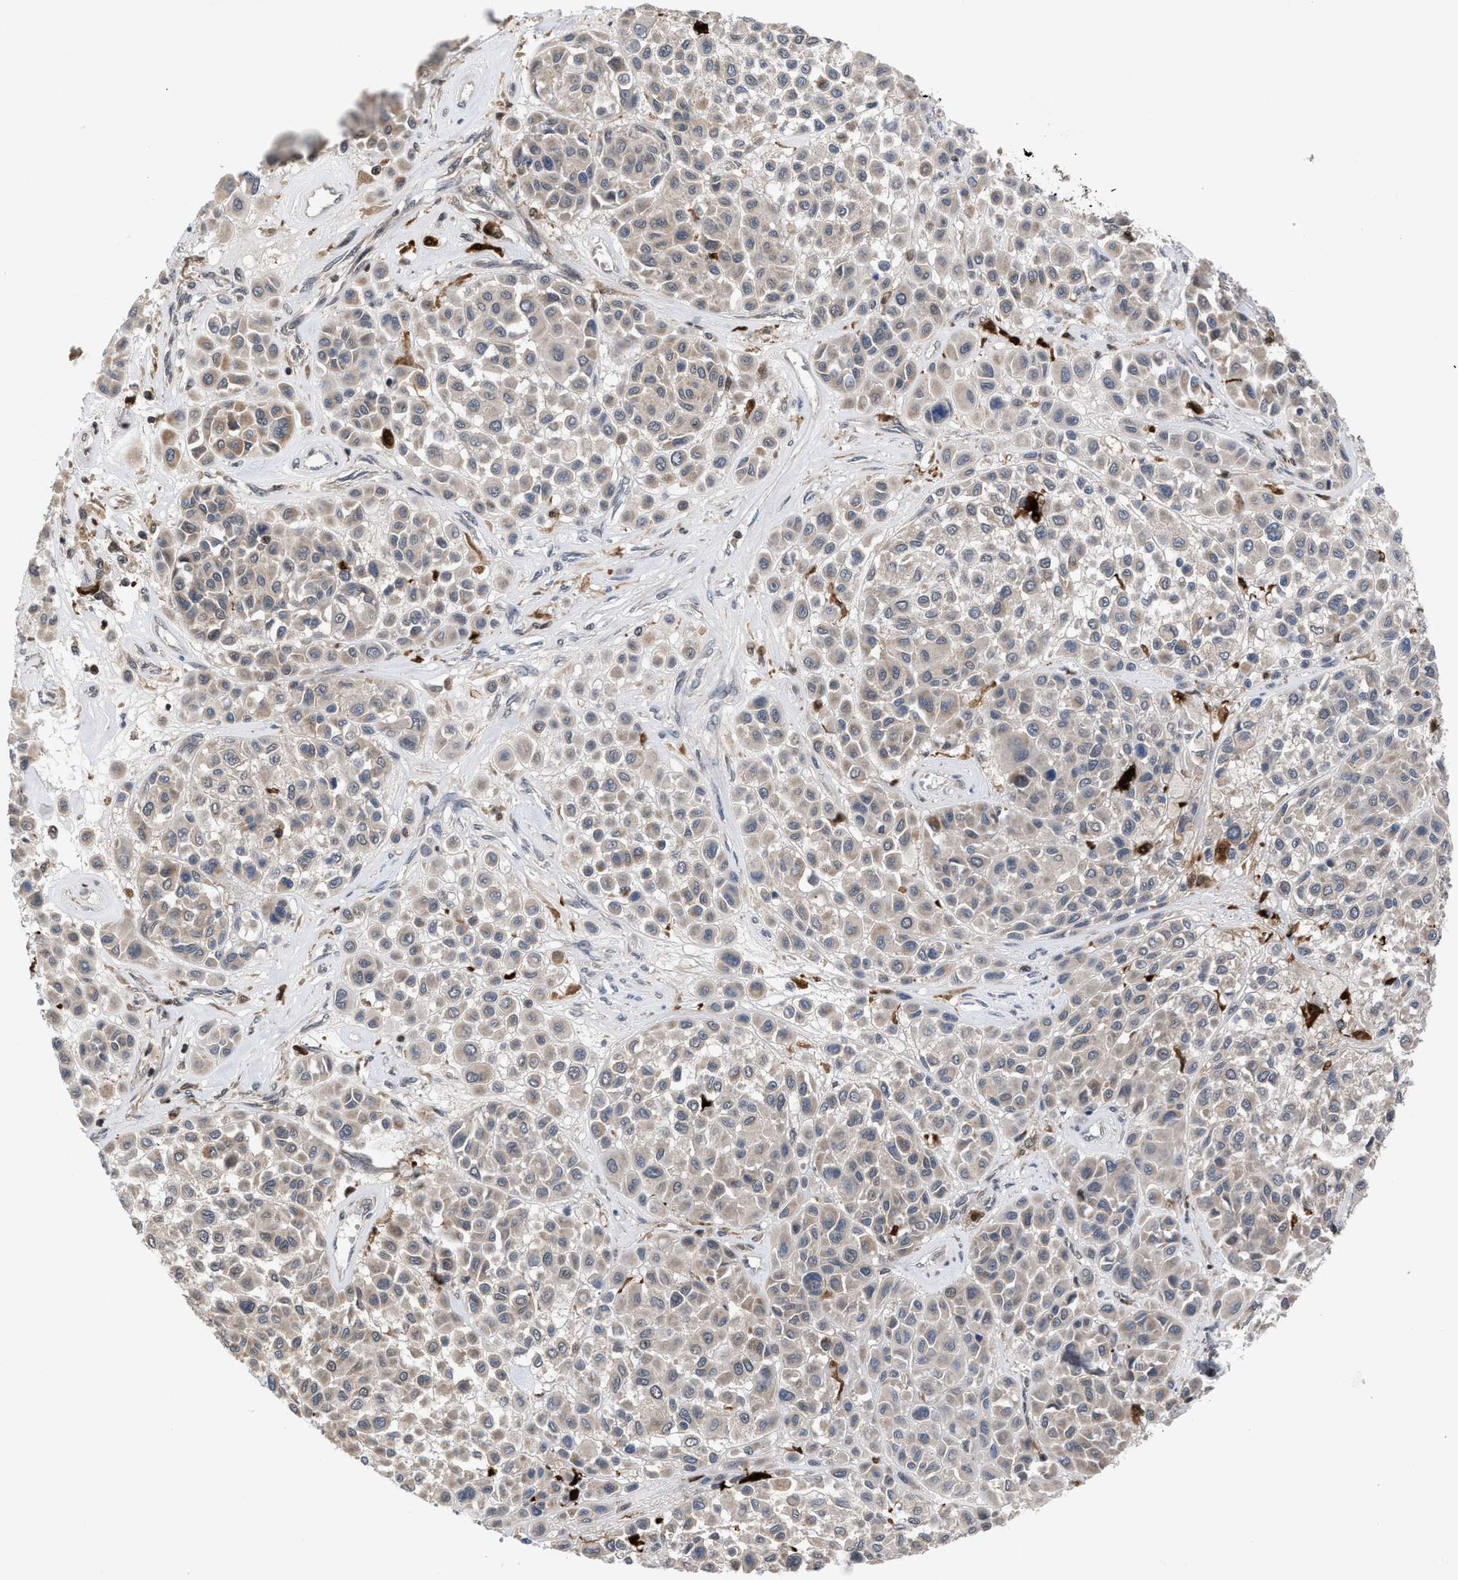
{"staining": {"intensity": "negative", "quantity": "none", "location": "none"}, "tissue": "melanoma", "cell_type": "Tumor cells", "image_type": "cancer", "snomed": [{"axis": "morphology", "description": "Malignant melanoma, Metastatic site"}, {"axis": "topography", "description": "Soft tissue"}], "caption": "Tumor cells are negative for protein expression in human melanoma. The staining was performed using DAB (3,3'-diaminobenzidine) to visualize the protein expression in brown, while the nuclei were stained in blue with hematoxylin (Magnification: 20x).", "gene": "C9orf78", "patient": {"sex": "male", "age": 41}}